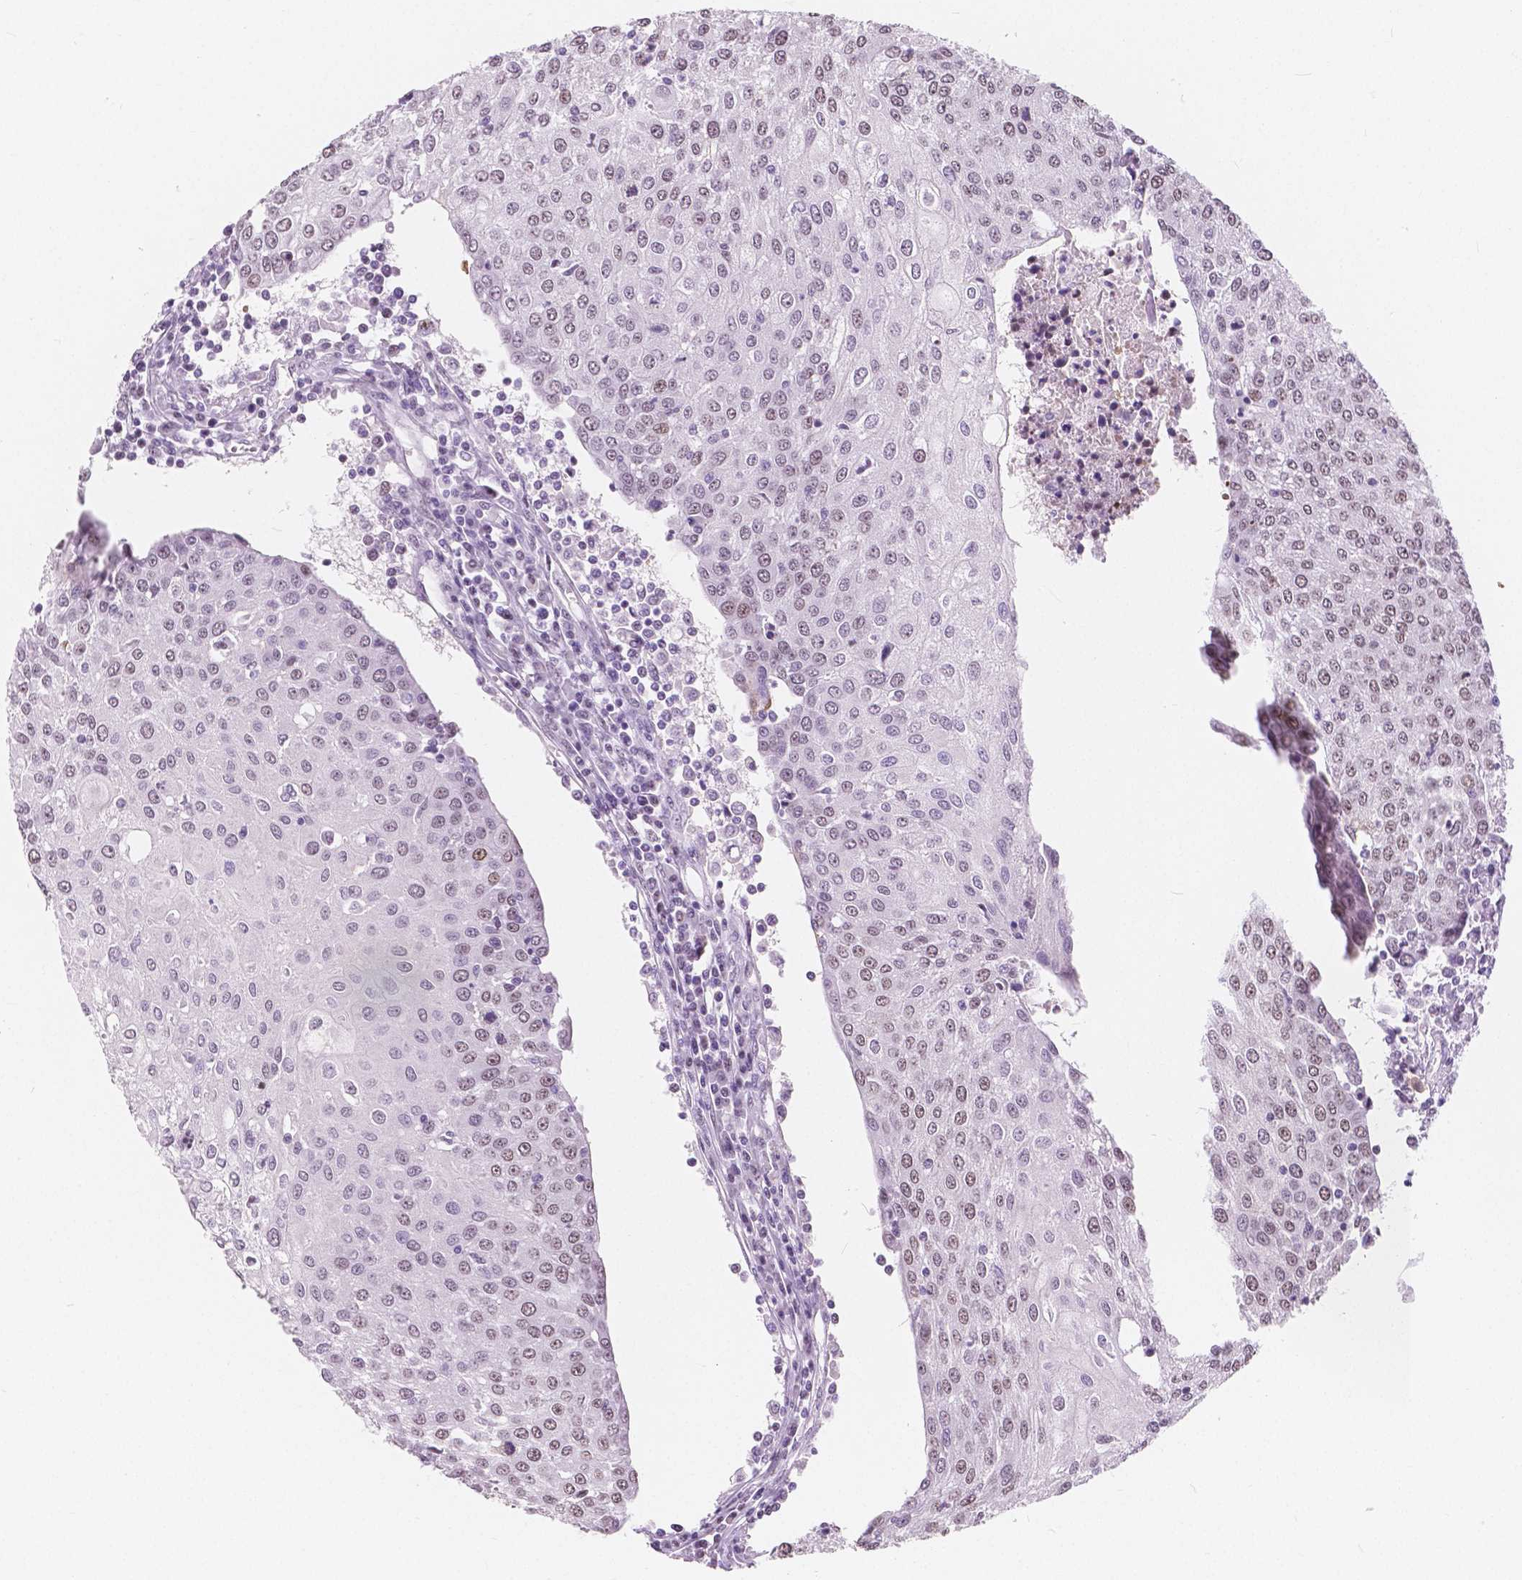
{"staining": {"intensity": "weak", "quantity": "<25%", "location": "nuclear"}, "tissue": "urothelial cancer", "cell_type": "Tumor cells", "image_type": "cancer", "snomed": [{"axis": "morphology", "description": "Urothelial carcinoma, High grade"}, {"axis": "topography", "description": "Urinary bladder"}], "caption": "This is an IHC micrograph of urothelial carcinoma (high-grade). There is no staining in tumor cells.", "gene": "NOLC1", "patient": {"sex": "female", "age": 85}}